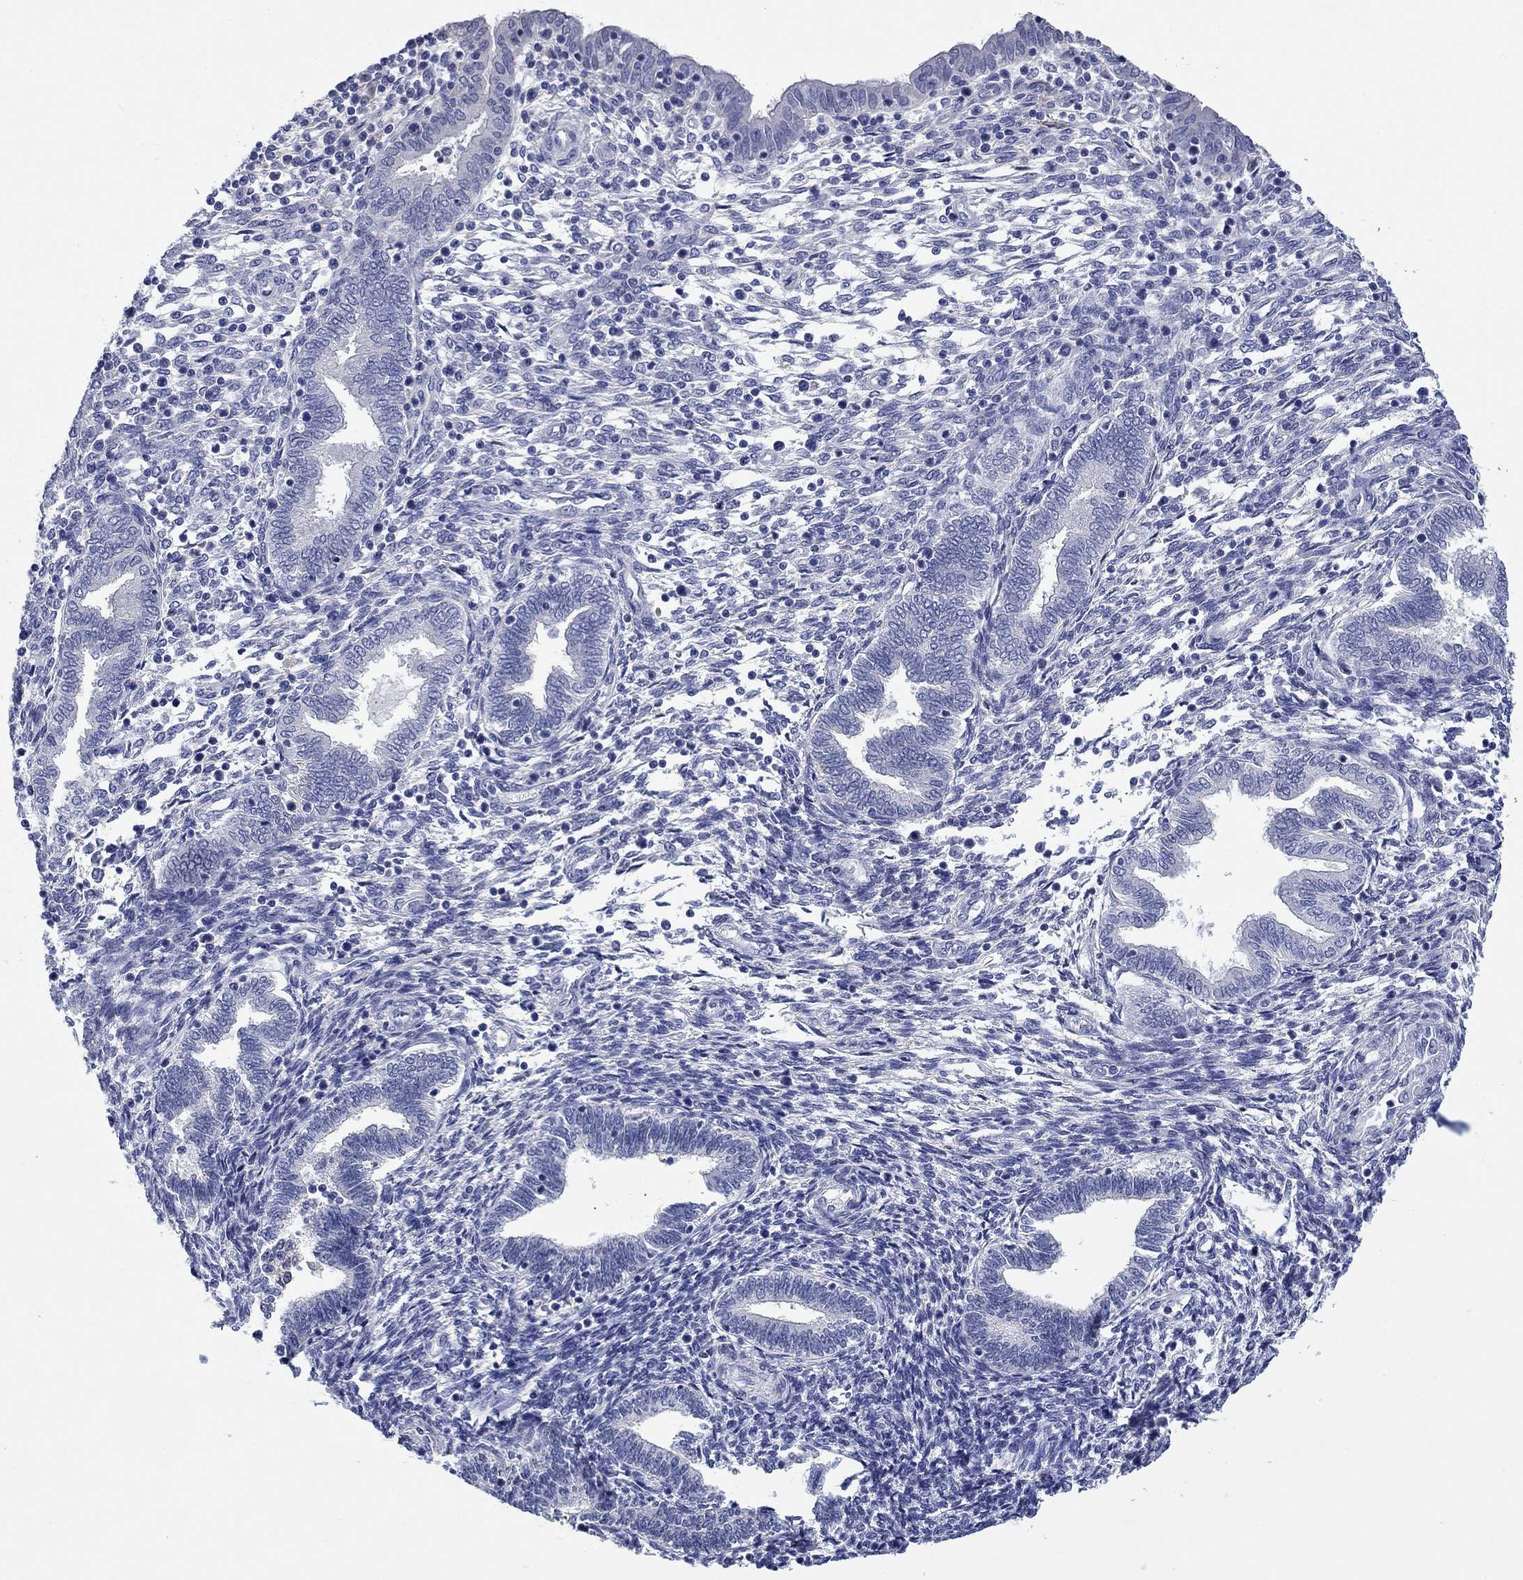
{"staining": {"intensity": "negative", "quantity": "none", "location": "none"}, "tissue": "endometrium", "cell_type": "Cells in endometrial stroma", "image_type": "normal", "snomed": [{"axis": "morphology", "description": "Normal tissue, NOS"}, {"axis": "topography", "description": "Endometrium"}], "caption": "Immunohistochemistry of benign human endometrium demonstrates no staining in cells in endometrial stroma.", "gene": "HDC", "patient": {"sex": "female", "age": 42}}